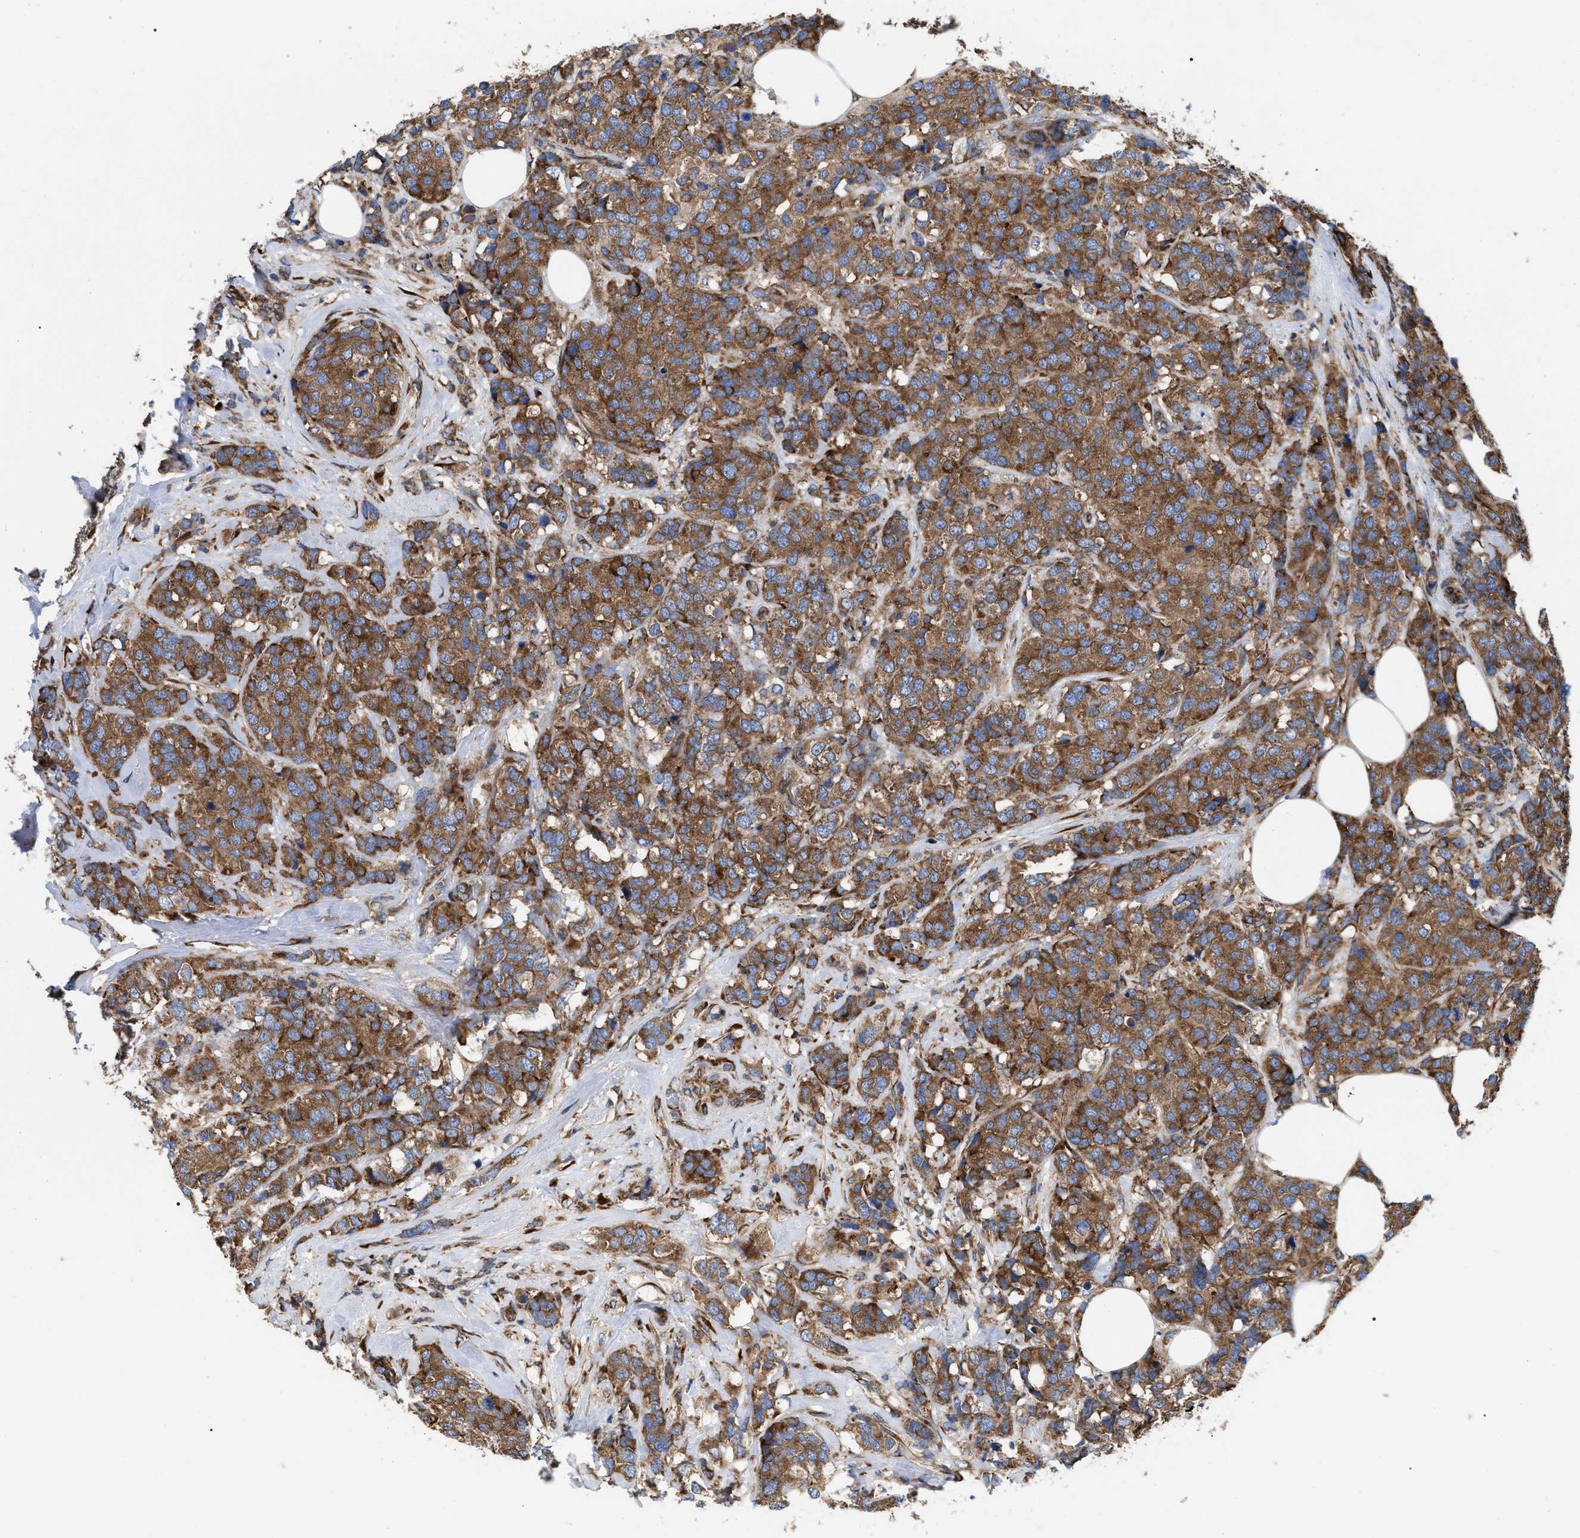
{"staining": {"intensity": "moderate", "quantity": ">75%", "location": "cytoplasmic/membranous"}, "tissue": "breast cancer", "cell_type": "Tumor cells", "image_type": "cancer", "snomed": [{"axis": "morphology", "description": "Lobular carcinoma"}, {"axis": "topography", "description": "Breast"}], "caption": "Human breast cancer stained with a brown dye demonstrates moderate cytoplasmic/membranous positive positivity in approximately >75% of tumor cells.", "gene": "FAM120A", "patient": {"sex": "female", "age": 59}}